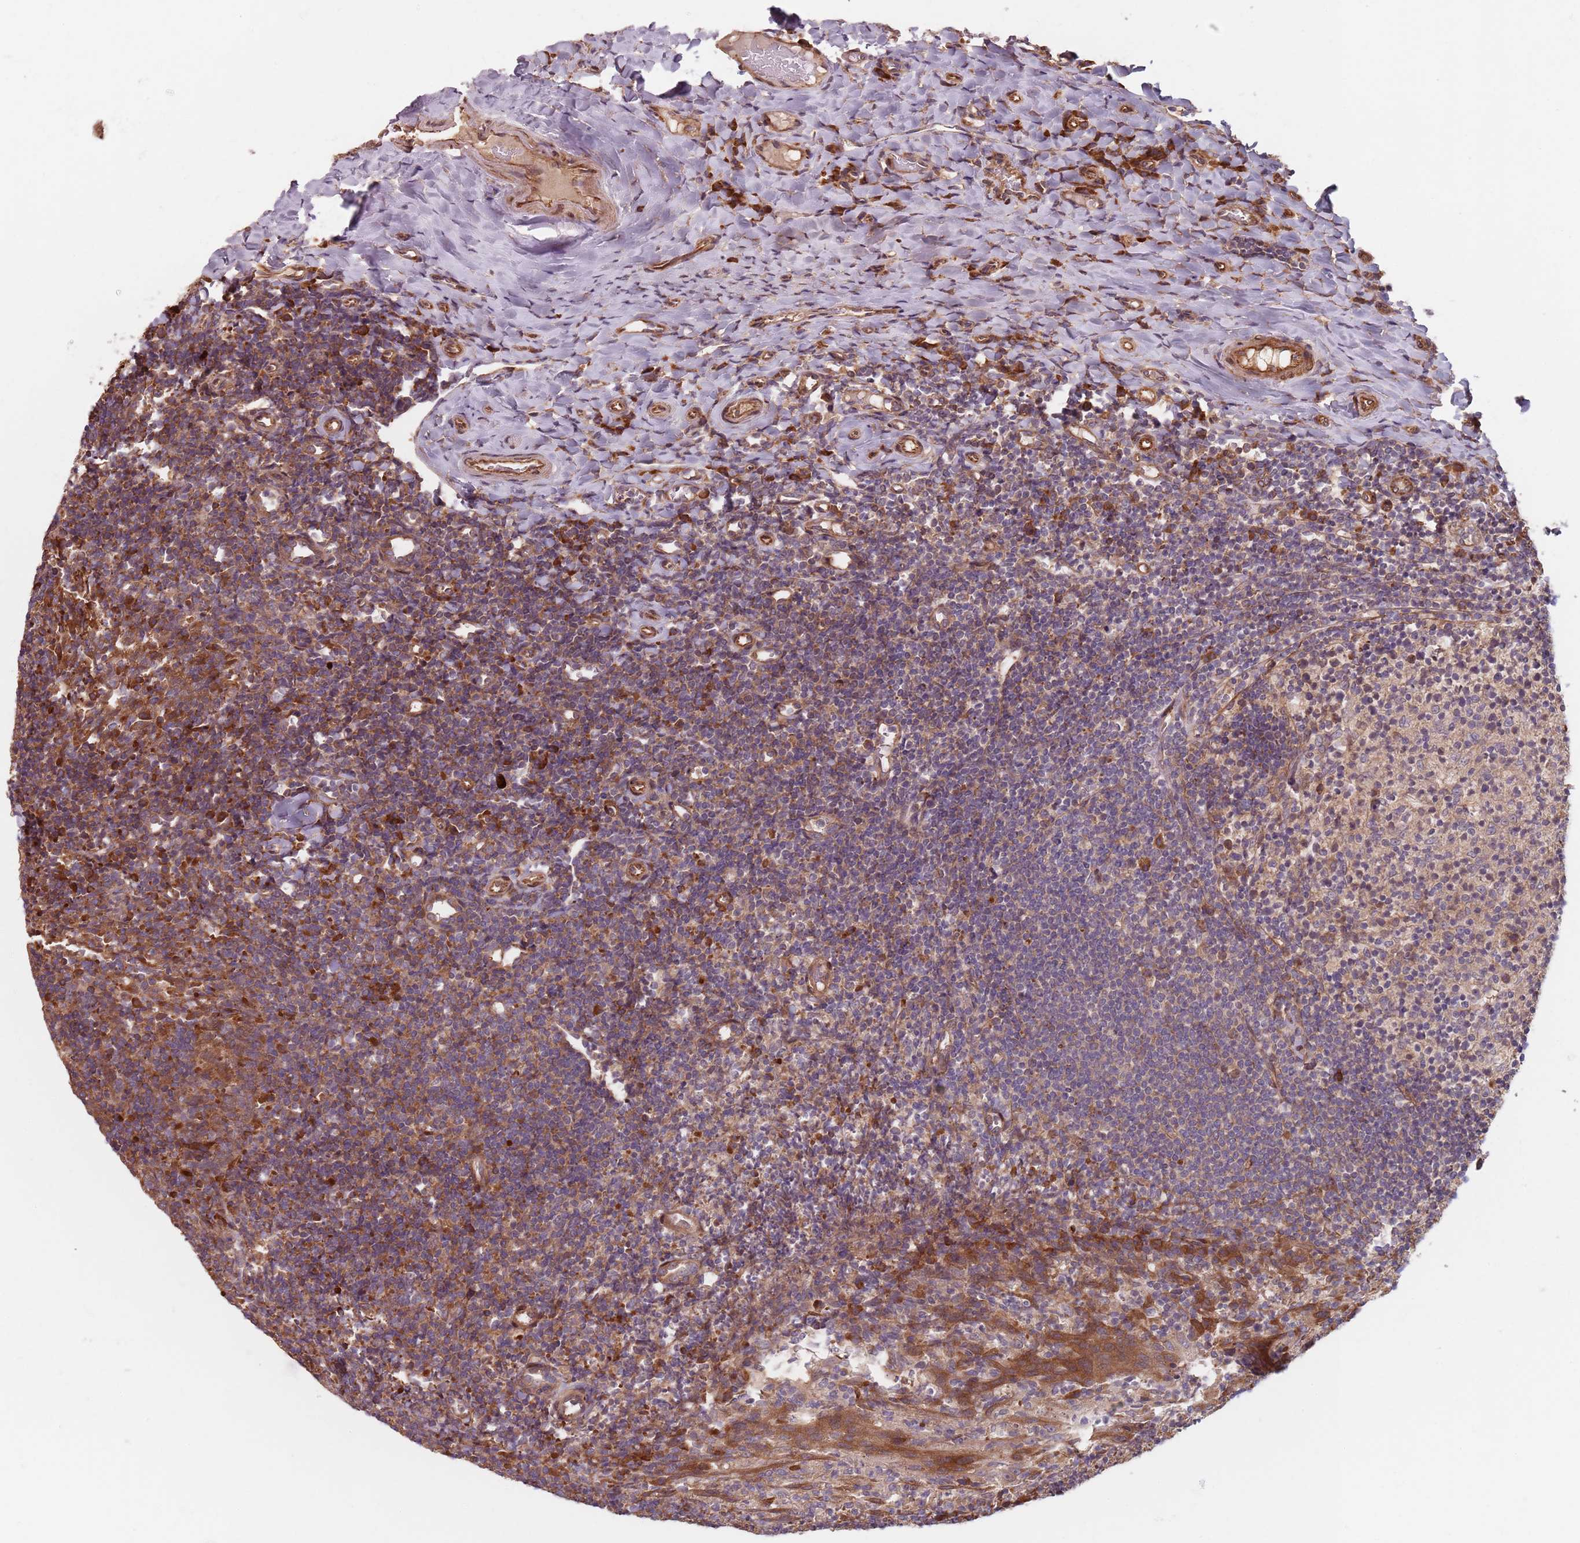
{"staining": {"intensity": "negative", "quantity": "none", "location": "none"}, "tissue": "tonsil", "cell_type": "Germinal center cells", "image_type": "normal", "snomed": [{"axis": "morphology", "description": "Normal tissue, NOS"}, {"axis": "topography", "description": "Tonsil"}], "caption": "Germinal center cells are negative for protein expression in benign human tonsil. (DAB IHC visualized using brightfield microscopy, high magnification).", "gene": "NOTCH3", "patient": {"sex": "female", "age": 10}}